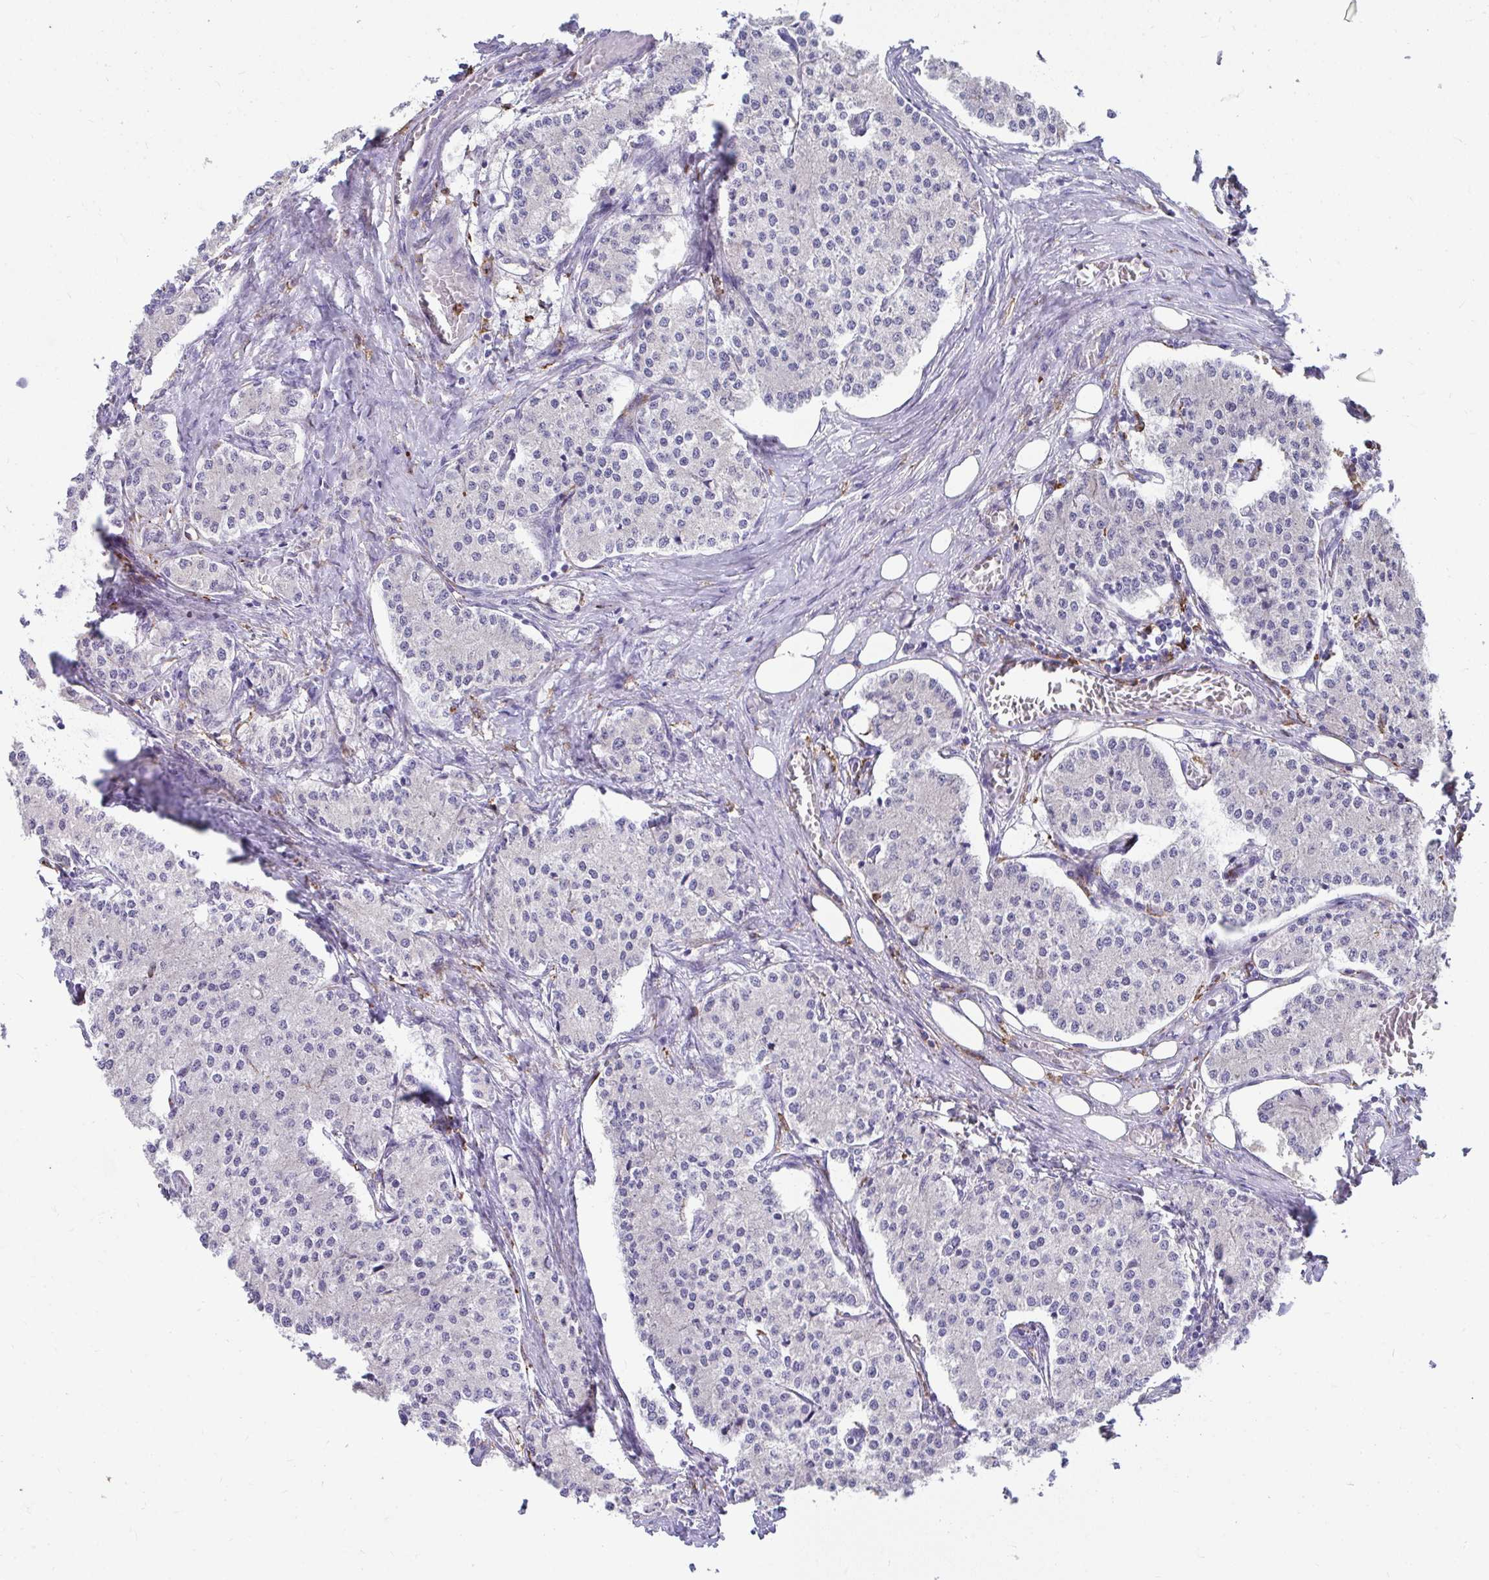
{"staining": {"intensity": "negative", "quantity": "none", "location": "none"}, "tissue": "carcinoid", "cell_type": "Tumor cells", "image_type": "cancer", "snomed": [{"axis": "morphology", "description": "Carcinoid, malignant, NOS"}, {"axis": "topography", "description": "Colon"}], "caption": "An immunohistochemistry (IHC) image of carcinoid (malignant) is shown. There is no staining in tumor cells of carcinoid (malignant). (DAB (3,3'-diaminobenzidine) immunohistochemistry (IHC) with hematoxylin counter stain).", "gene": "CD163", "patient": {"sex": "female", "age": 52}}